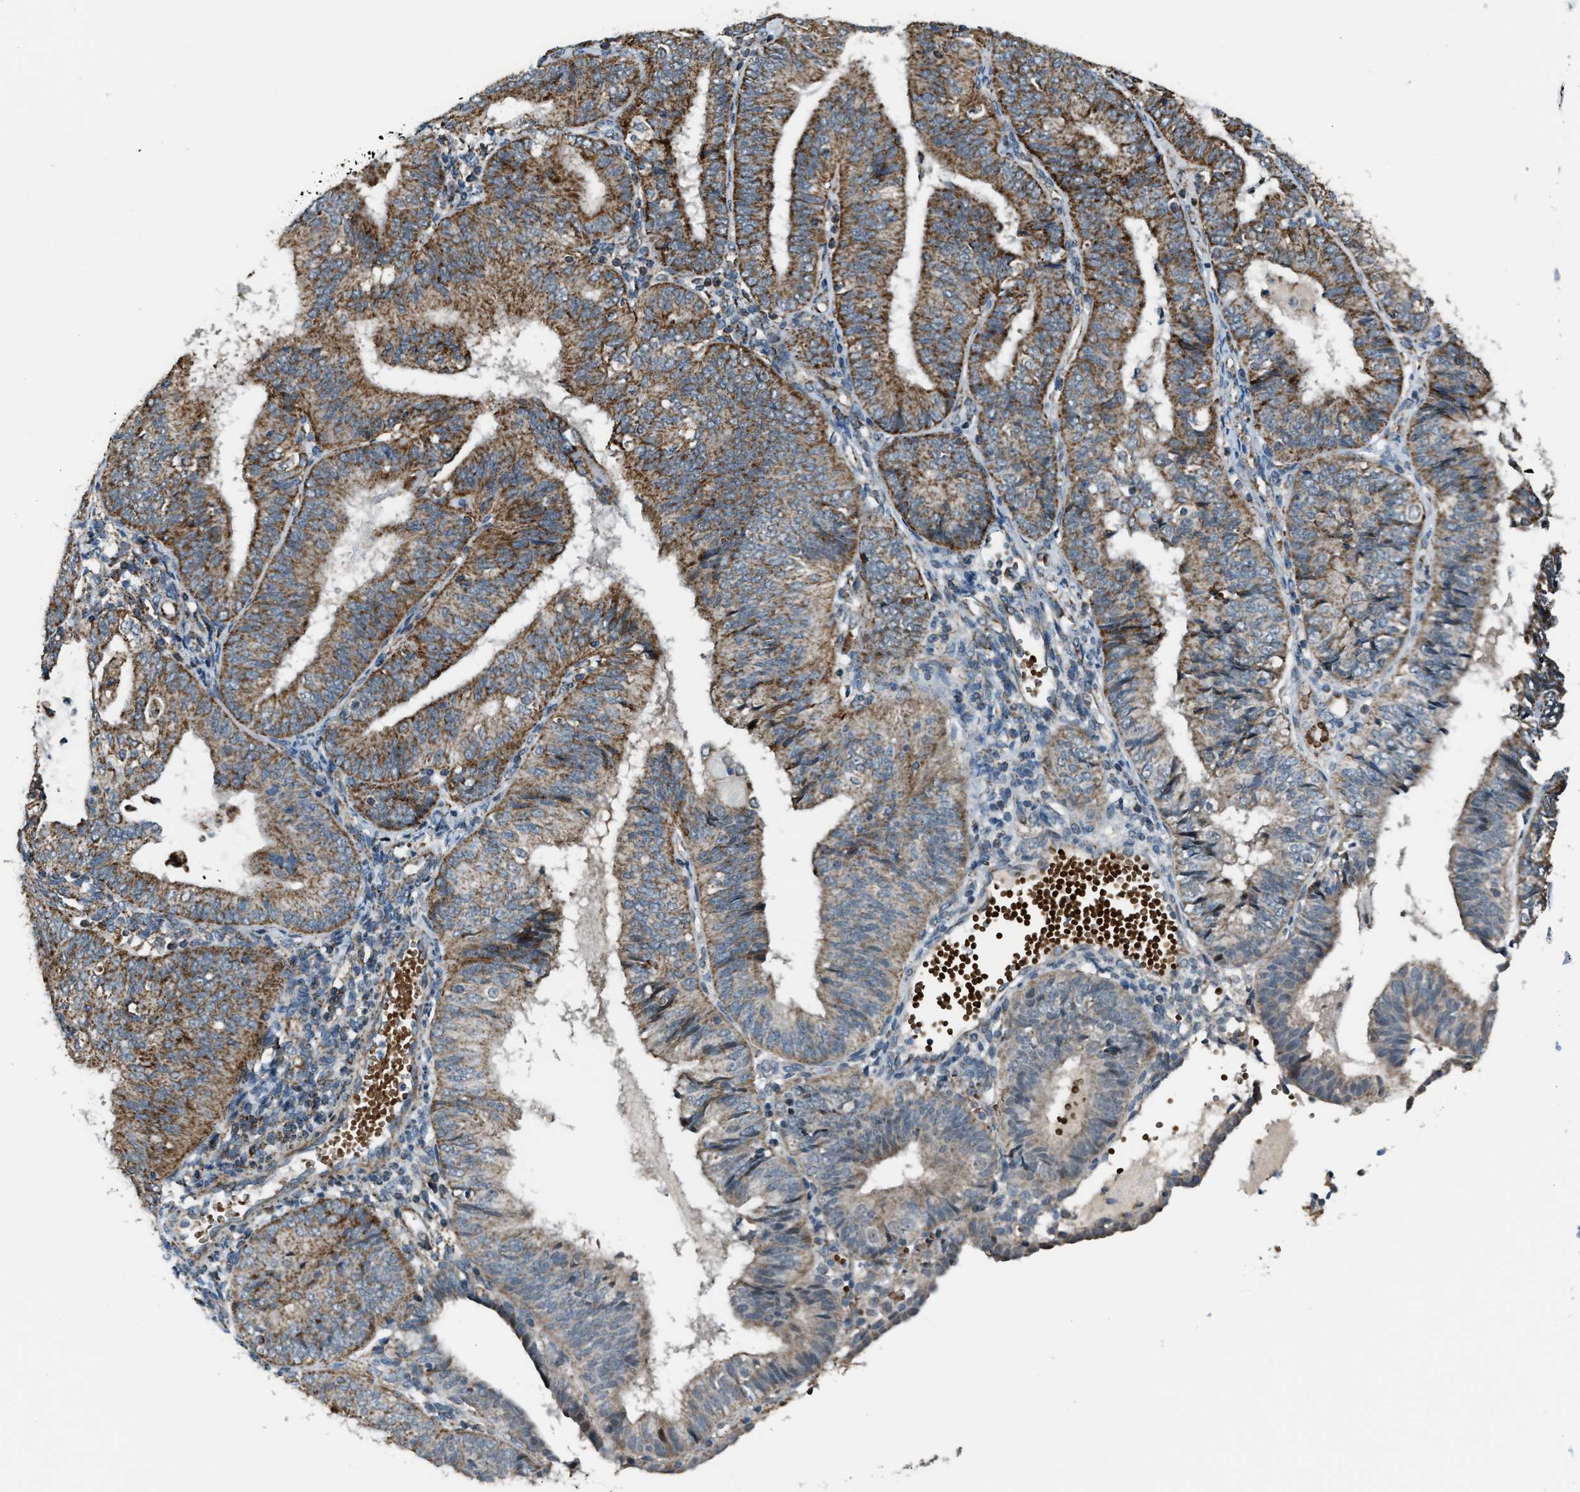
{"staining": {"intensity": "moderate", "quantity": ">75%", "location": "cytoplasmic/membranous"}, "tissue": "endometrial cancer", "cell_type": "Tumor cells", "image_type": "cancer", "snomed": [{"axis": "morphology", "description": "Adenocarcinoma, NOS"}, {"axis": "topography", "description": "Endometrium"}], "caption": "Immunohistochemical staining of human endometrial cancer (adenocarcinoma) exhibits medium levels of moderate cytoplasmic/membranous protein staining in approximately >75% of tumor cells. The protein is shown in brown color, while the nuclei are stained blue.", "gene": "CHN2", "patient": {"sex": "female", "age": 58}}